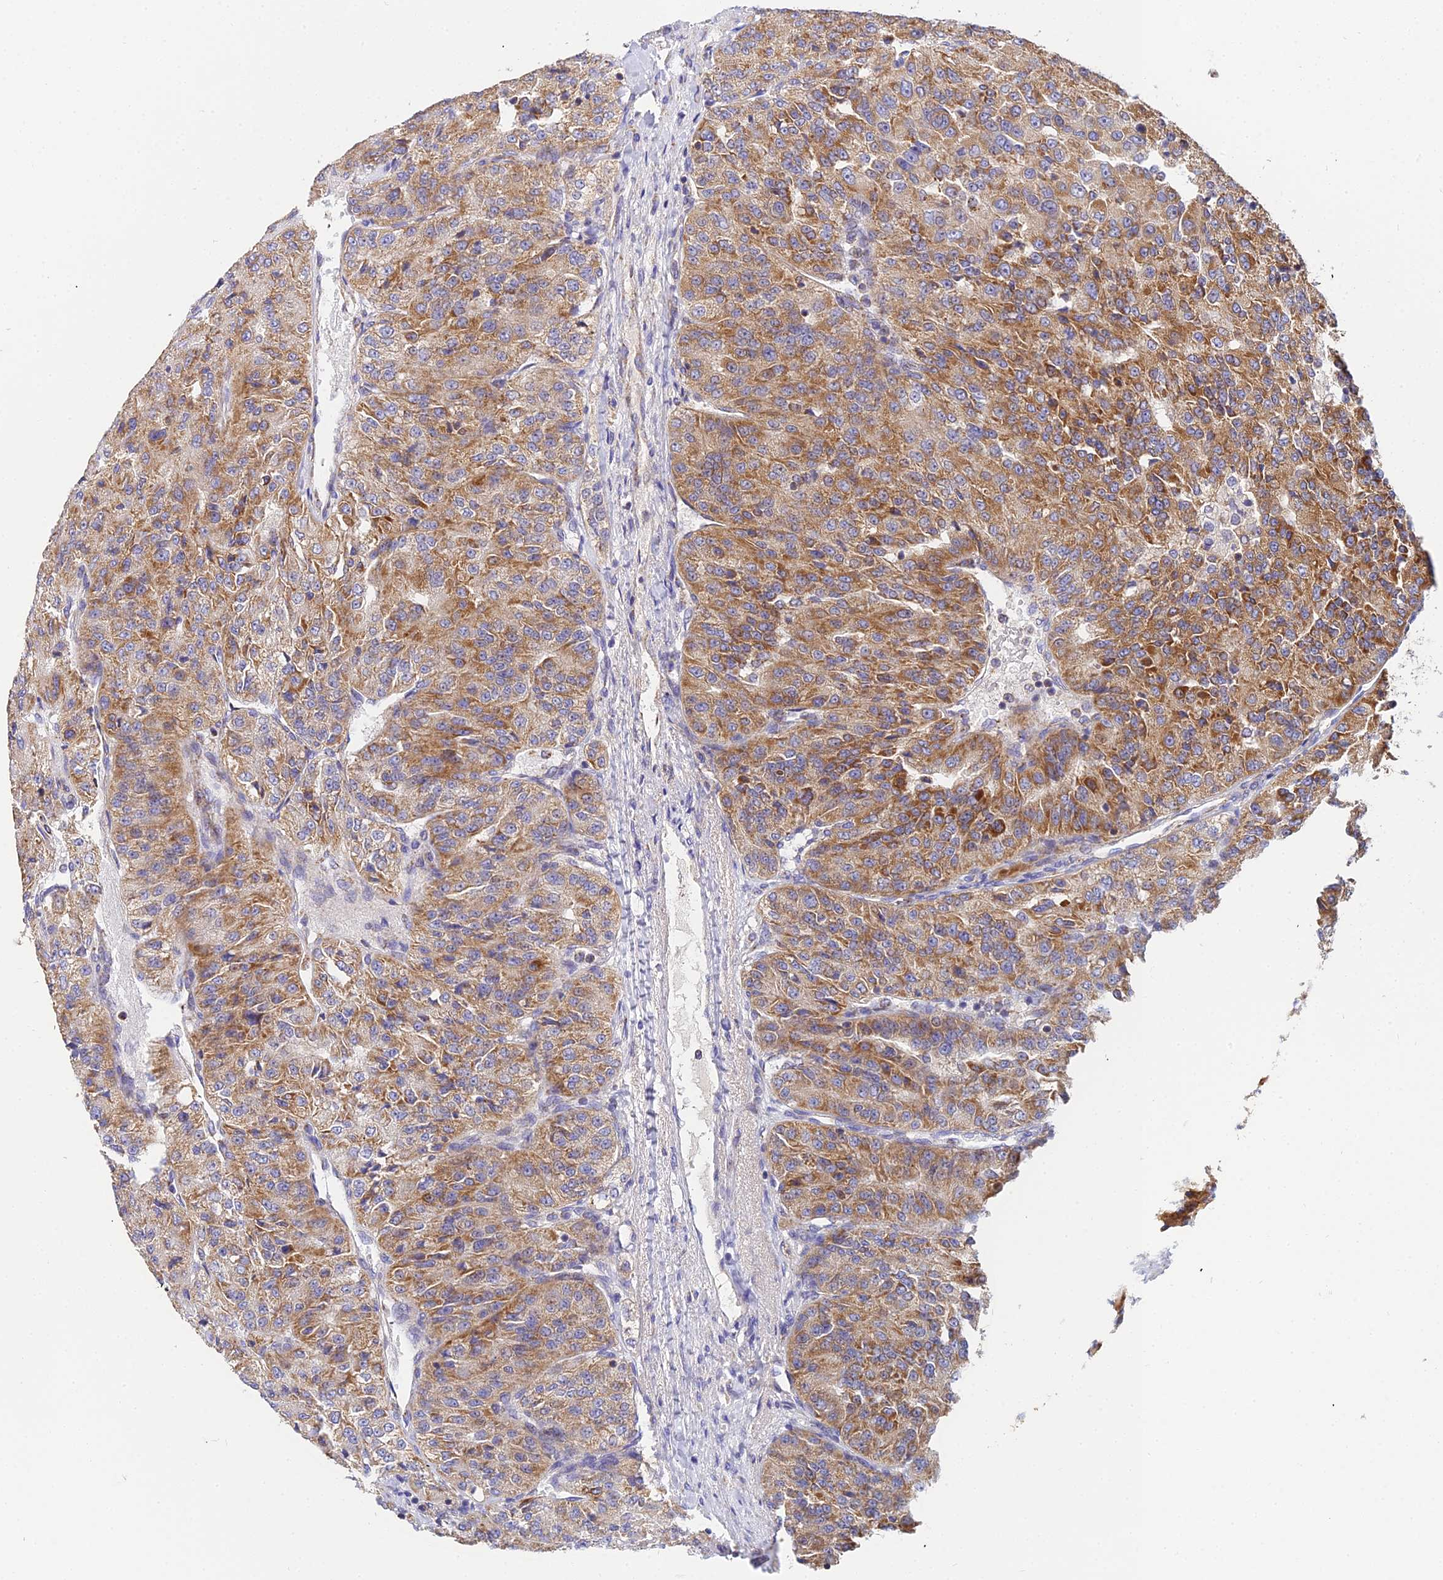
{"staining": {"intensity": "moderate", "quantity": ">75%", "location": "cytoplasmic/membranous"}, "tissue": "renal cancer", "cell_type": "Tumor cells", "image_type": "cancer", "snomed": [{"axis": "morphology", "description": "Adenocarcinoma, NOS"}, {"axis": "topography", "description": "Kidney"}], "caption": "Adenocarcinoma (renal) stained with a brown dye reveals moderate cytoplasmic/membranous positive positivity in approximately >75% of tumor cells.", "gene": "NIPSNAP3A", "patient": {"sex": "female", "age": 63}}